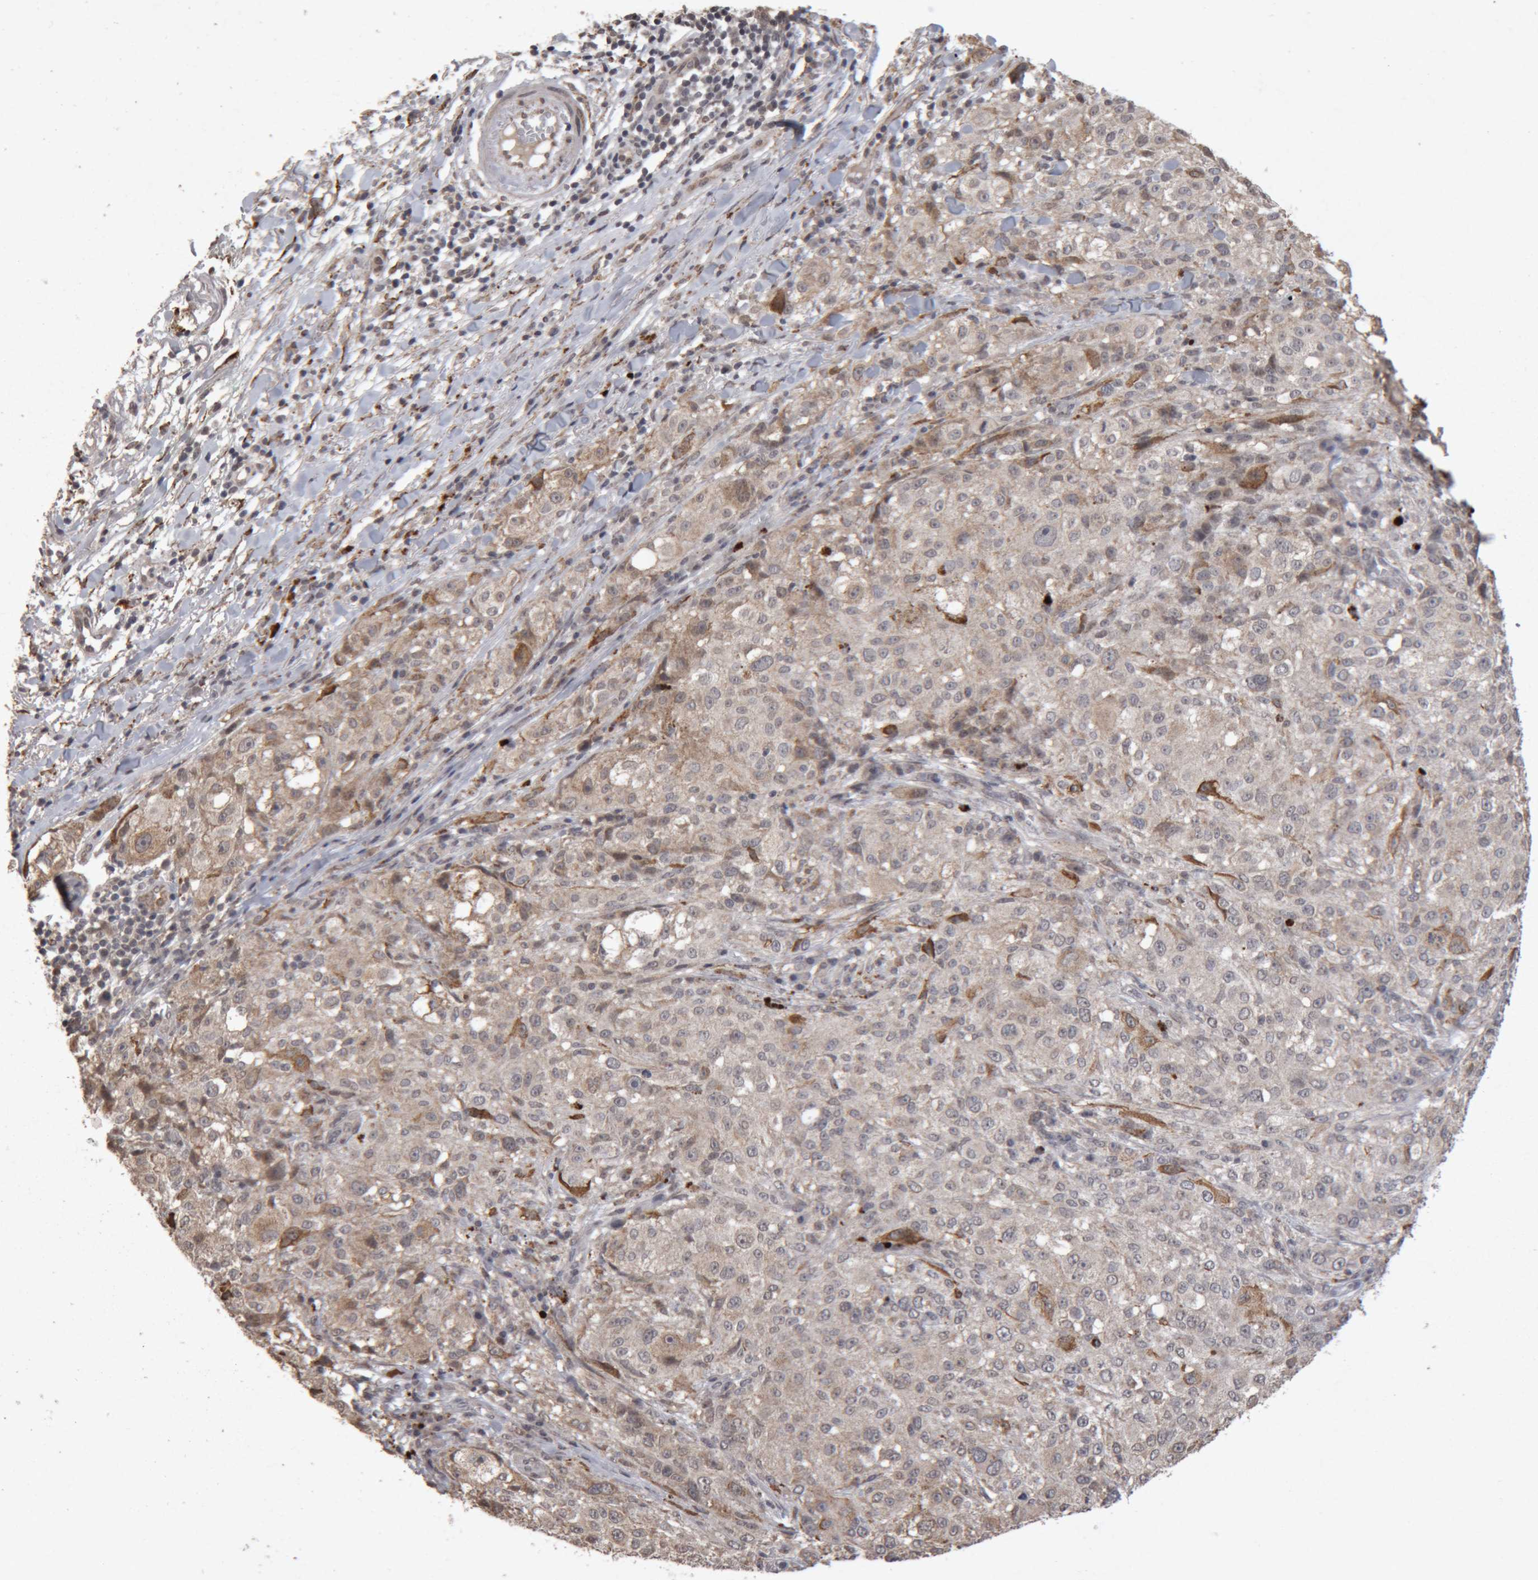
{"staining": {"intensity": "moderate", "quantity": "<25%", "location": "cytoplasmic/membranous"}, "tissue": "melanoma", "cell_type": "Tumor cells", "image_type": "cancer", "snomed": [{"axis": "morphology", "description": "Necrosis, NOS"}, {"axis": "morphology", "description": "Malignant melanoma, NOS"}, {"axis": "topography", "description": "Skin"}], "caption": "Immunohistochemistry photomicrograph of human melanoma stained for a protein (brown), which shows low levels of moderate cytoplasmic/membranous expression in about <25% of tumor cells.", "gene": "MEP1A", "patient": {"sex": "female", "age": 87}}